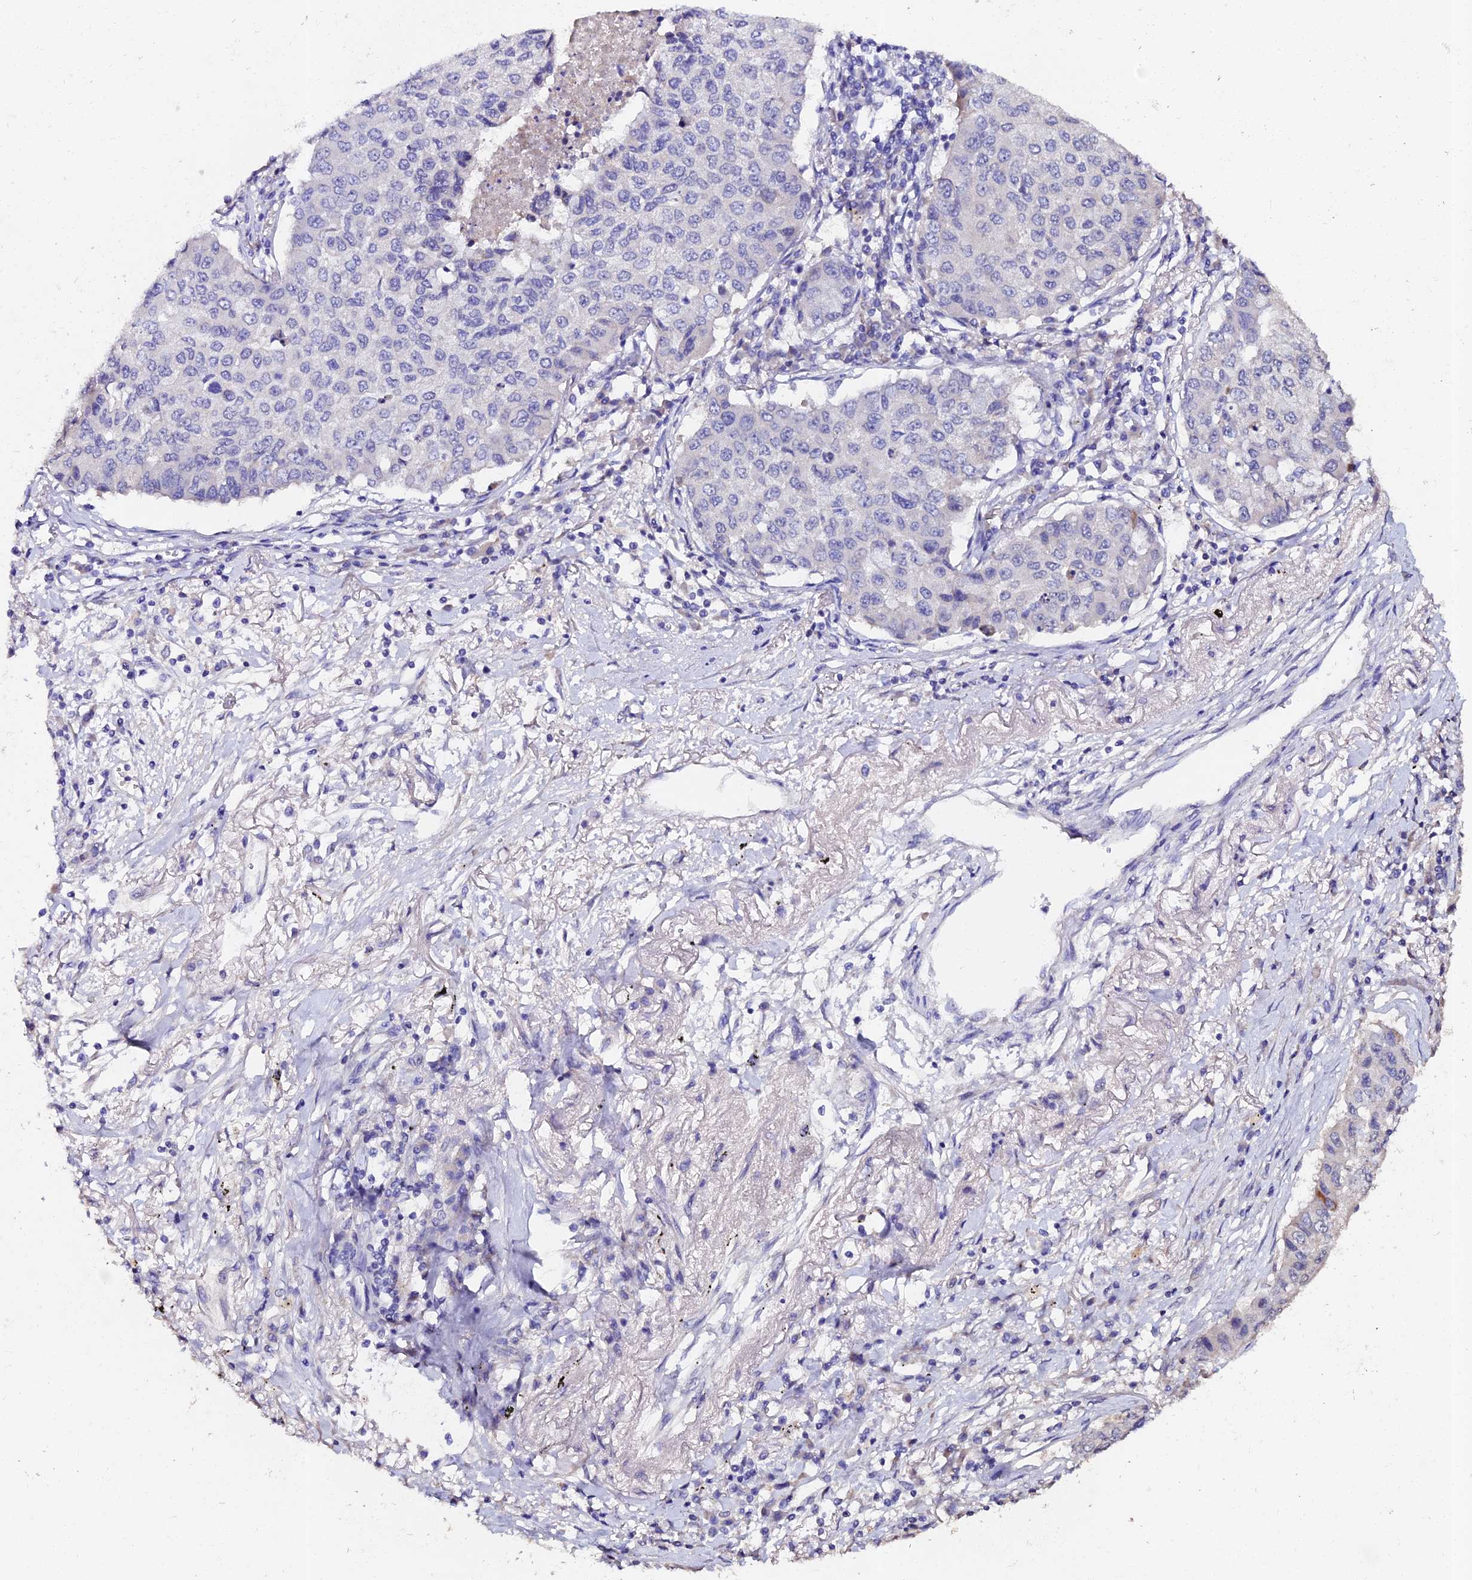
{"staining": {"intensity": "negative", "quantity": "none", "location": "none"}, "tissue": "lung cancer", "cell_type": "Tumor cells", "image_type": "cancer", "snomed": [{"axis": "morphology", "description": "Squamous cell carcinoma, NOS"}, {"axis": "topography", "description": "Lung"}], "caption": "This is an immunohistochemistry (IHC) micrograph of squamous cell carcinoma (lung). There is no staining in tumor cells.", "gene": "ESRRG", "patient": {"sex": "male", "age": 74}}